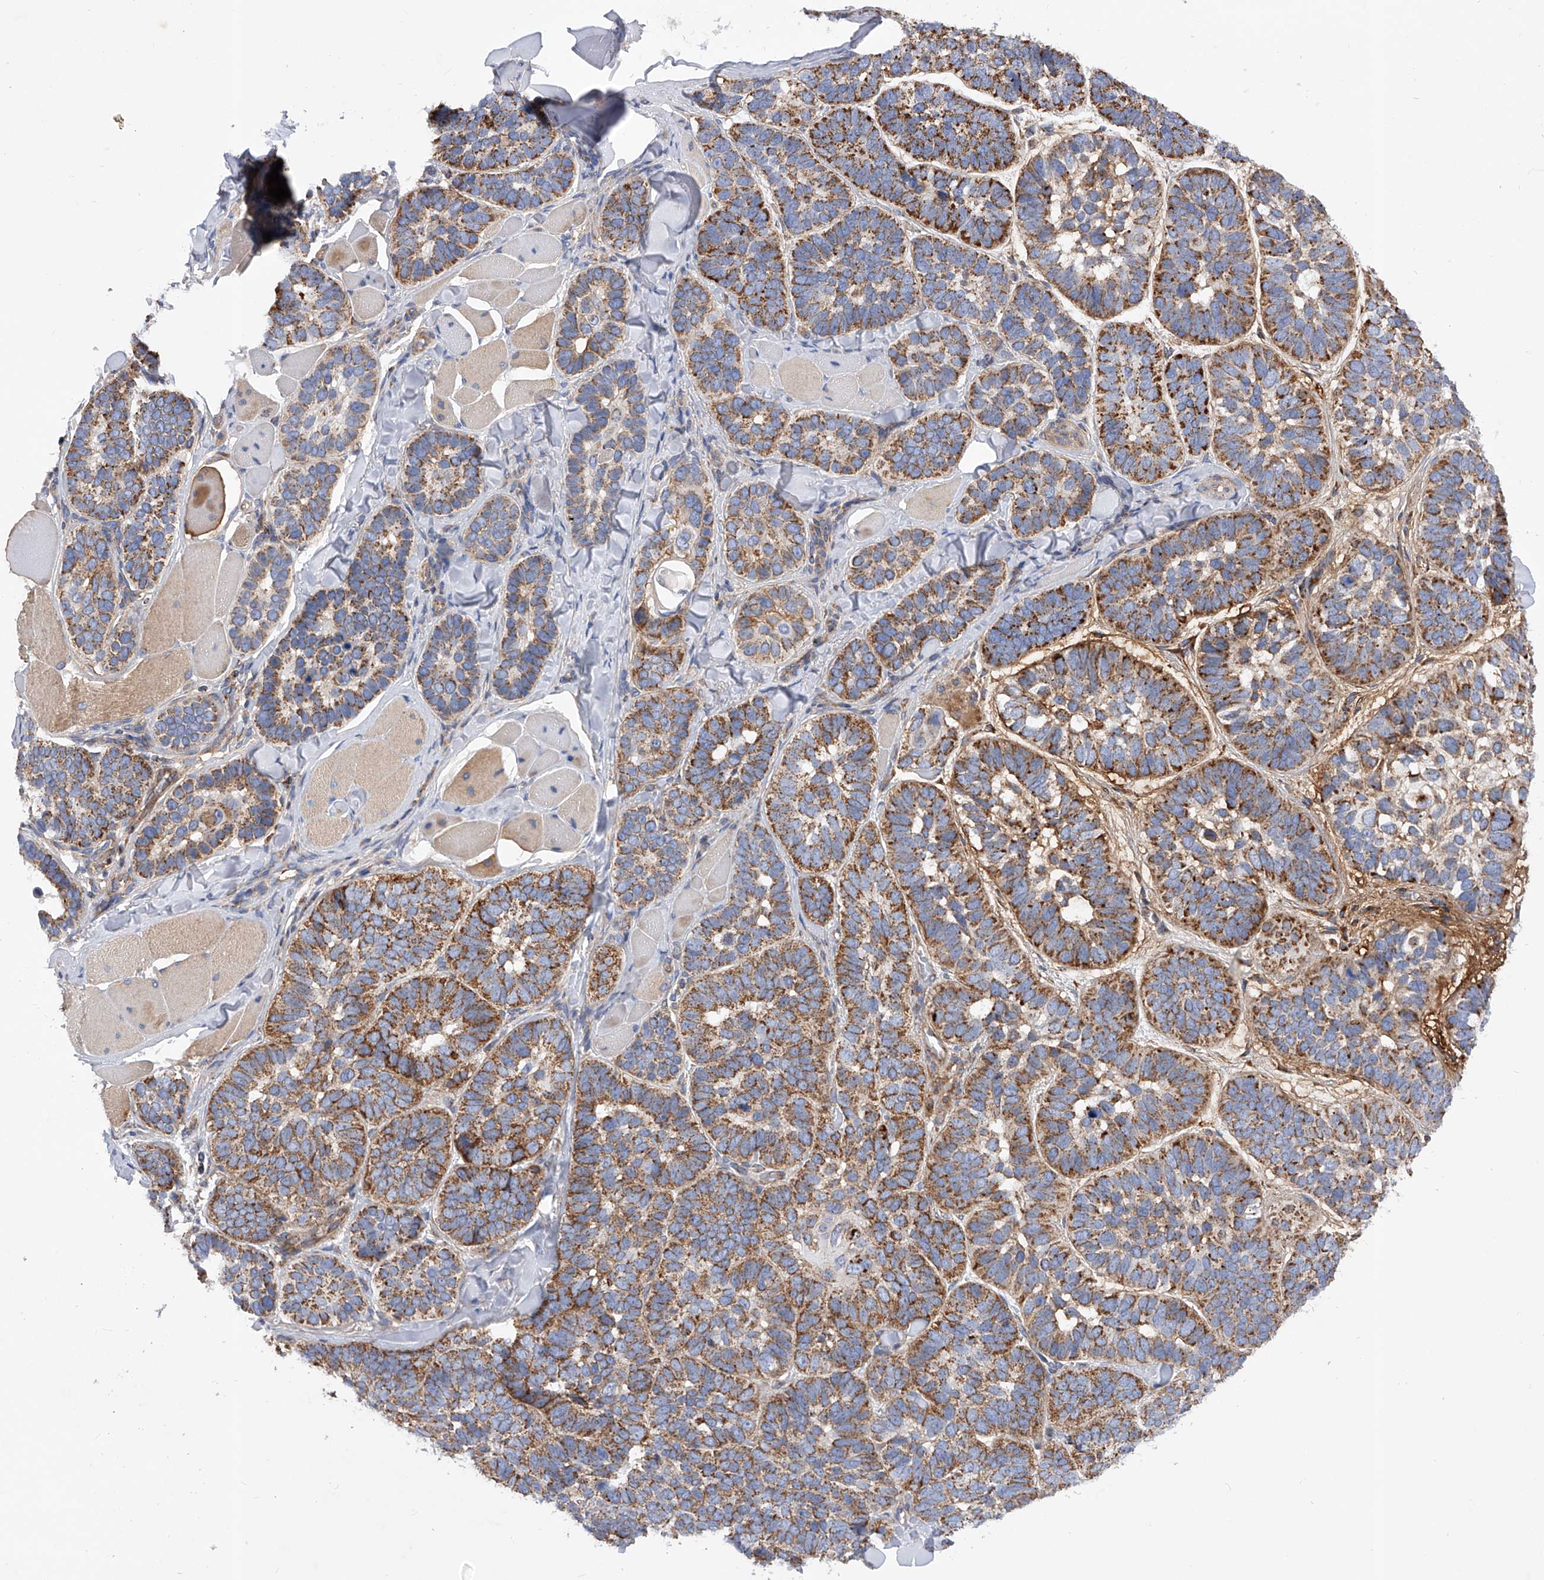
{"staining": {"intensity": "strong", "quantity": ">75%", "location": "cytoplasmic/membranous"}, "tissue": "skin cancer", "cell_type": "Tumor cells", "image_type": "cancer", "snomed": [{"axis": "morphology", "description": "Basal cell carcinoma"}, {"axis": "topography", "description": "Skin"}], "caption": "This histopathology image exhibits skin cancer (basal cell carcinoma) stained with immunohistochemistry (IHC) to label a protein in brown. The cytoplasmic/membranous of tumor cells show strong positivity for the protein. Nuclei are counter-stained blue.", "gene": "PDSS2", "patient": {"sex": "male", "age": 62}}